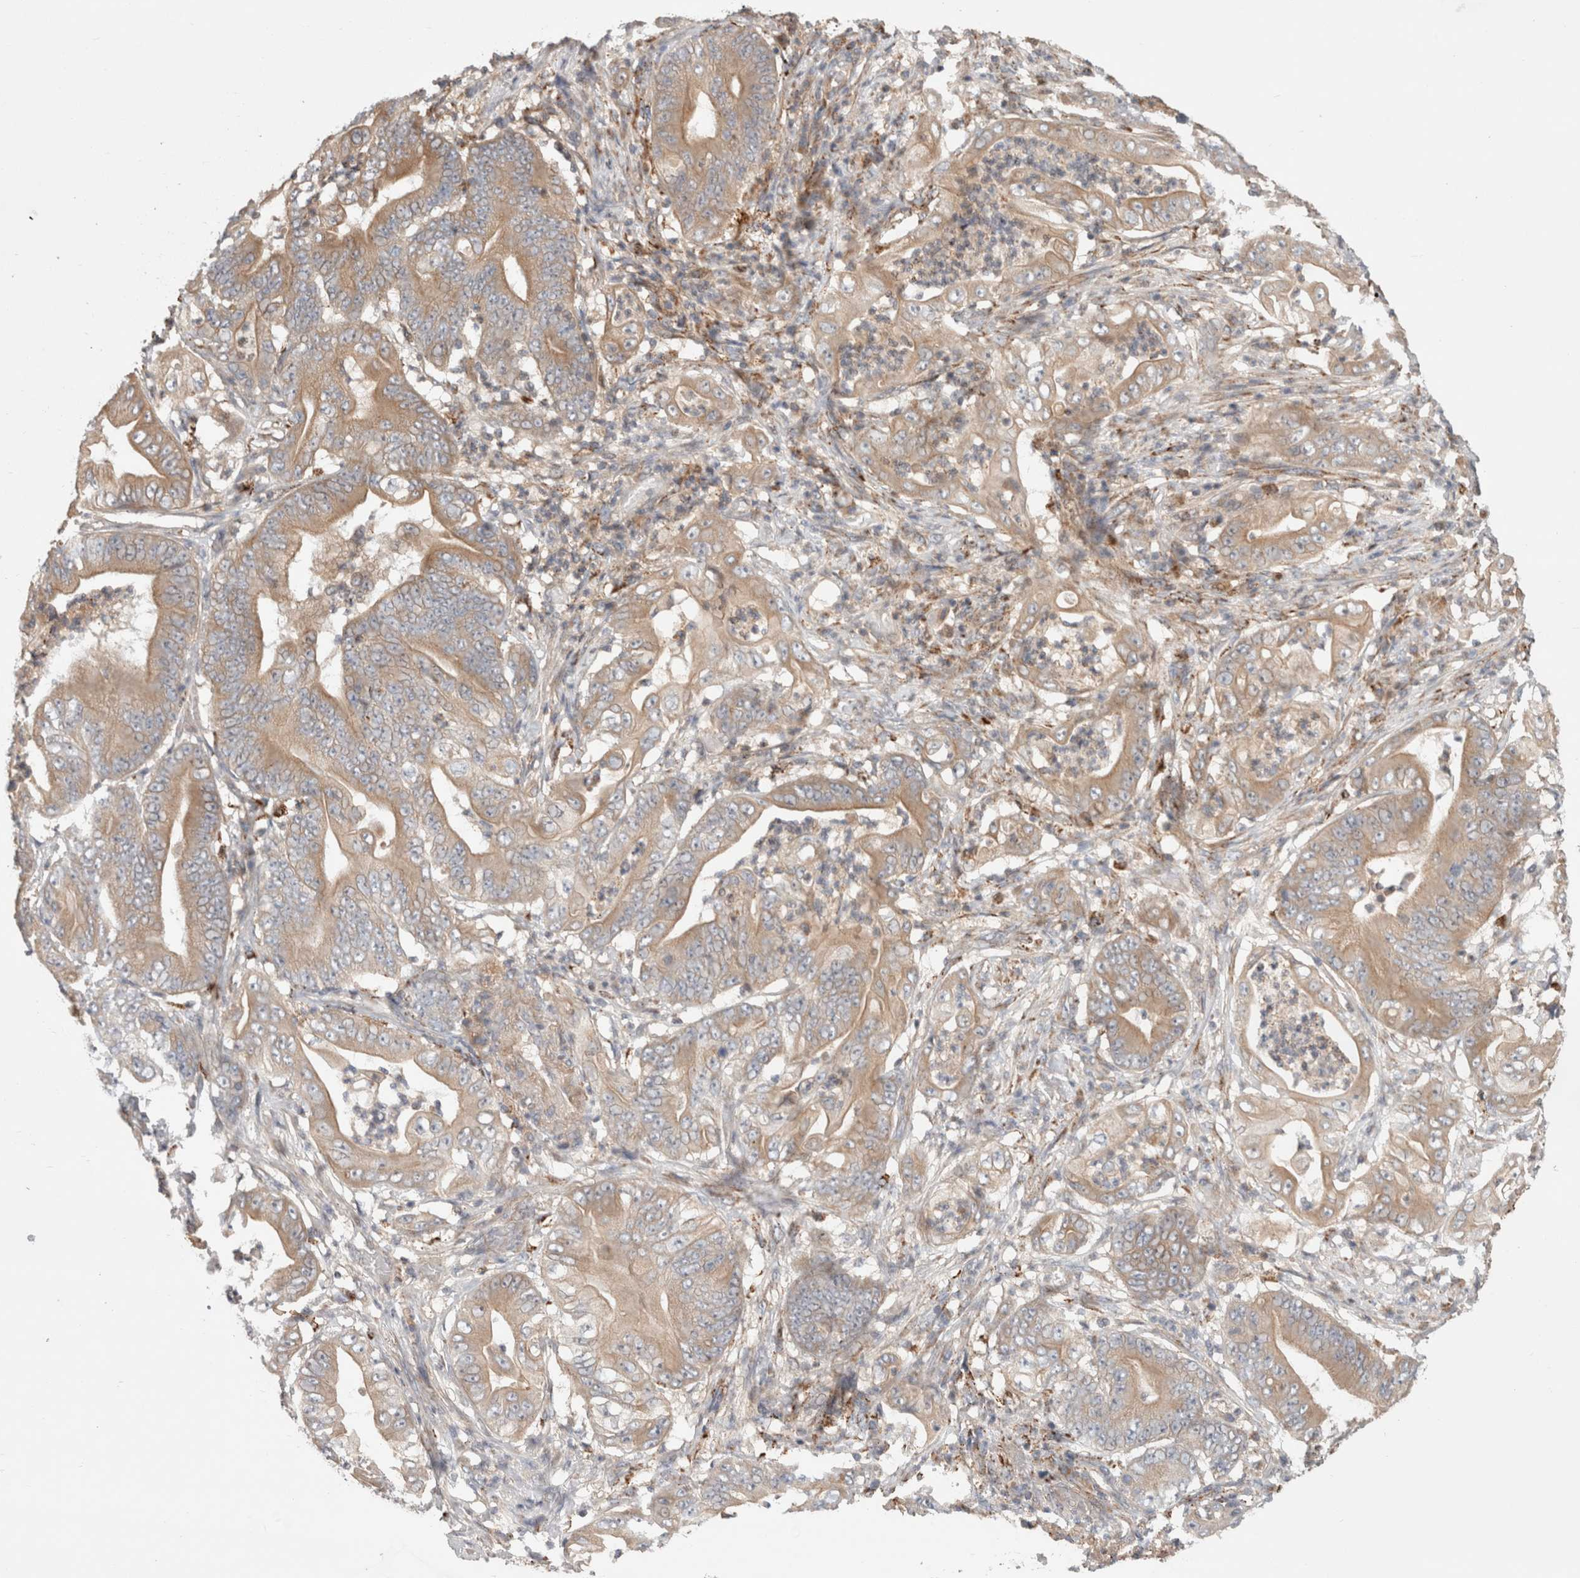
{"staining": {"intensity": "weak", "quantity": ">75%", "location": "cytoplasmic/membranous"}, "tissue": "stomach cancer", "cell_type": "Tumor cells", "image_type": "cancer", "snomed": [{"axis": "morphology", "description": "Adenocarcinoma, NOS"}, {"axis": "topography", "description": "Stomach"}], "caption": "Immunohistochemistry (IHC) of stomach adenocarcinoma shows low levels of weak cytoplasmic/membranous expression in about >75% of tumor cells.", "gene": "HROB", "patient": {"sex": "female", "age": 73}}